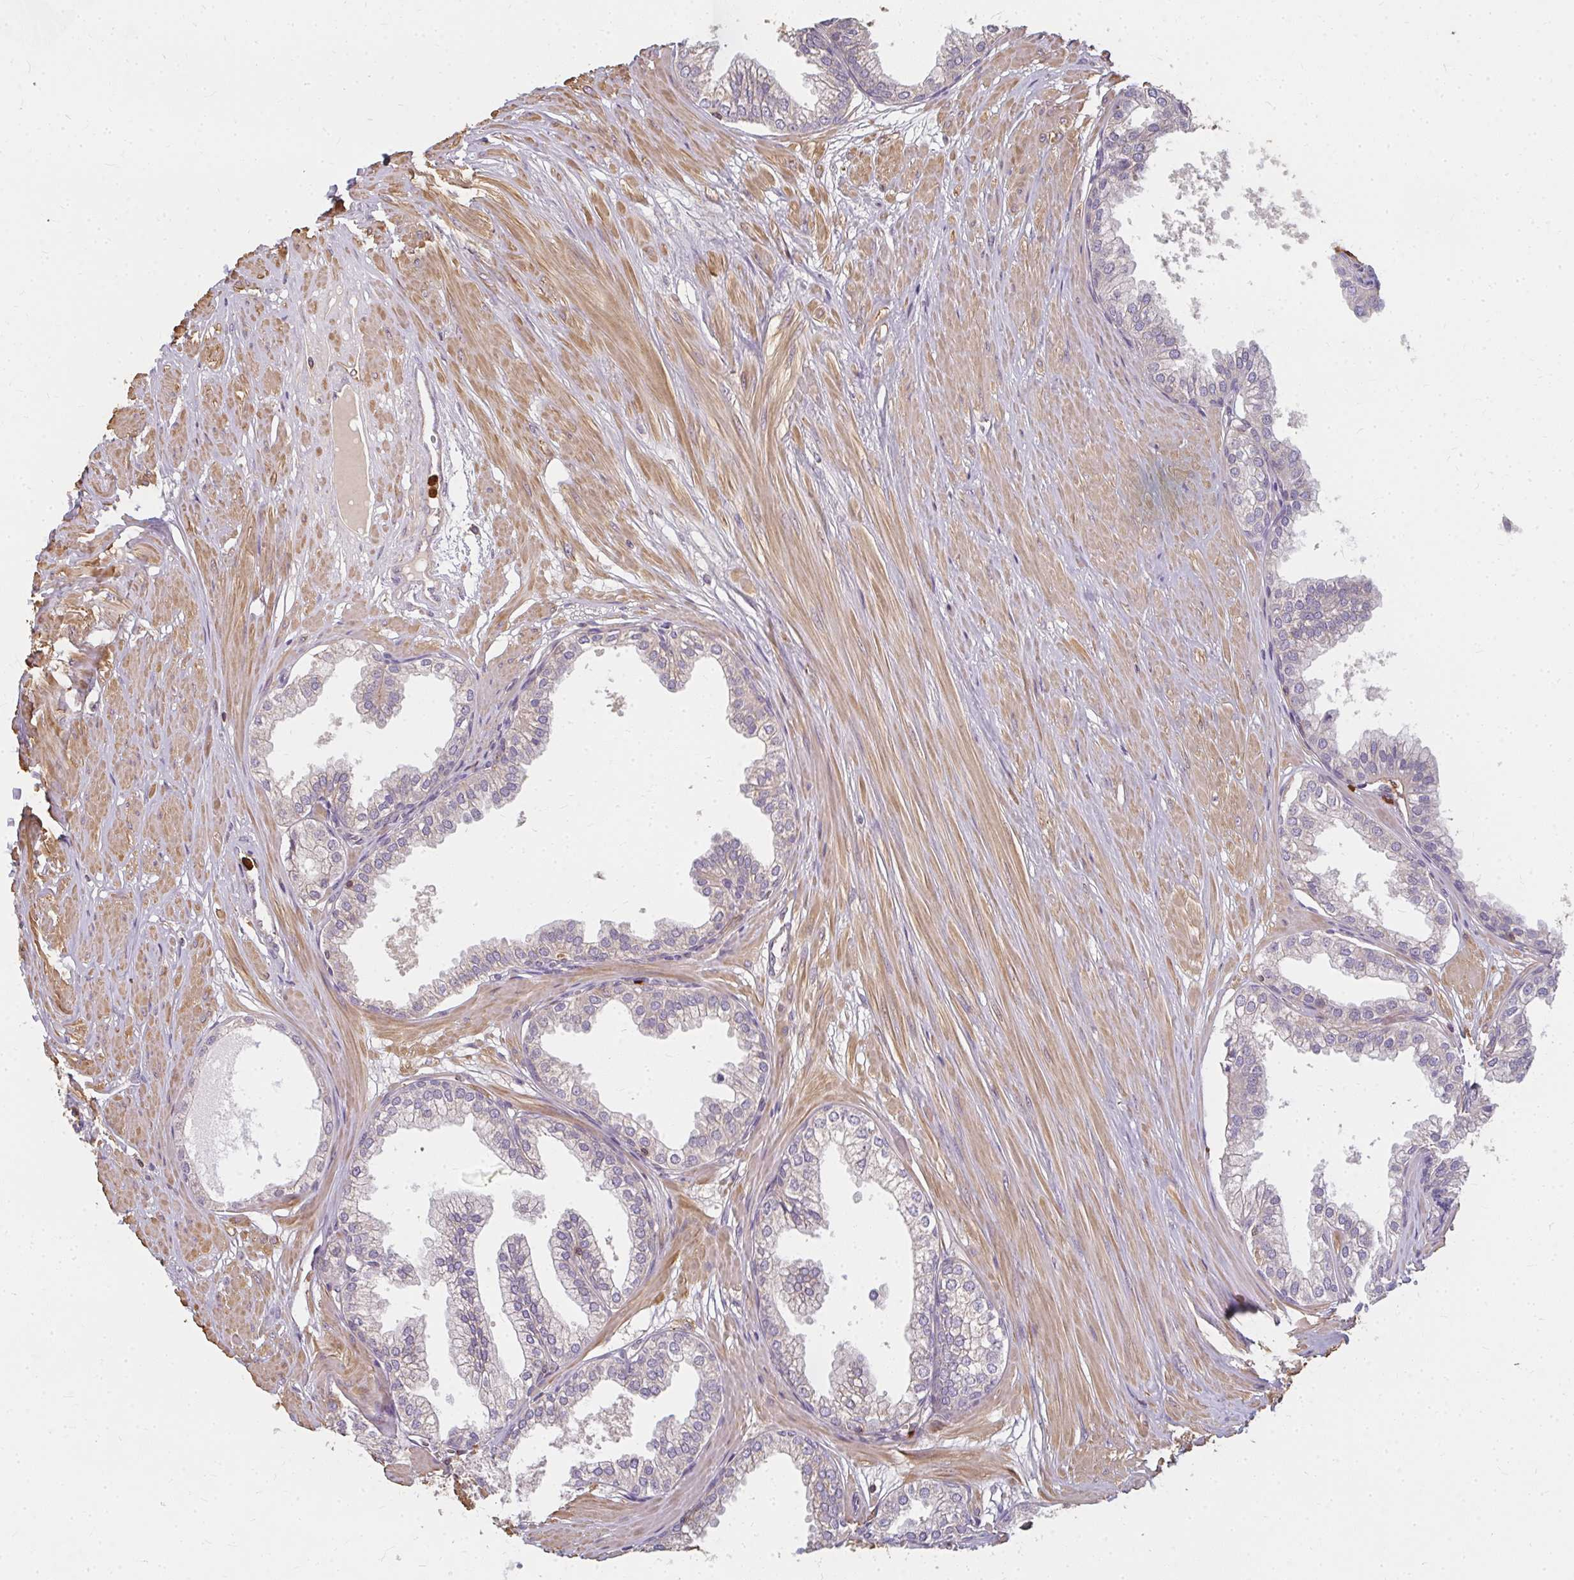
{"staining": {"intensity": "negative", "quantity": "none", "location": "none"}, "tissue": "prostate", "cell_type": "Glandular cells", "image_type": "normal", "snomed": [{"axis": "morphology", "description": "Normal tissue, NOS"}, {"axis": "topography", "description": "Prostate"}, {"axis": "topography", "description": "Peripheral nerve tissue"}], "caption": "Immunohistochemistry micrograph of unremarkable prostate stained for a protein (brown), which exhibits no expression in glandular cells.", "gene": "CNTRL", "patient": {"sex": "male", "age": 55}}